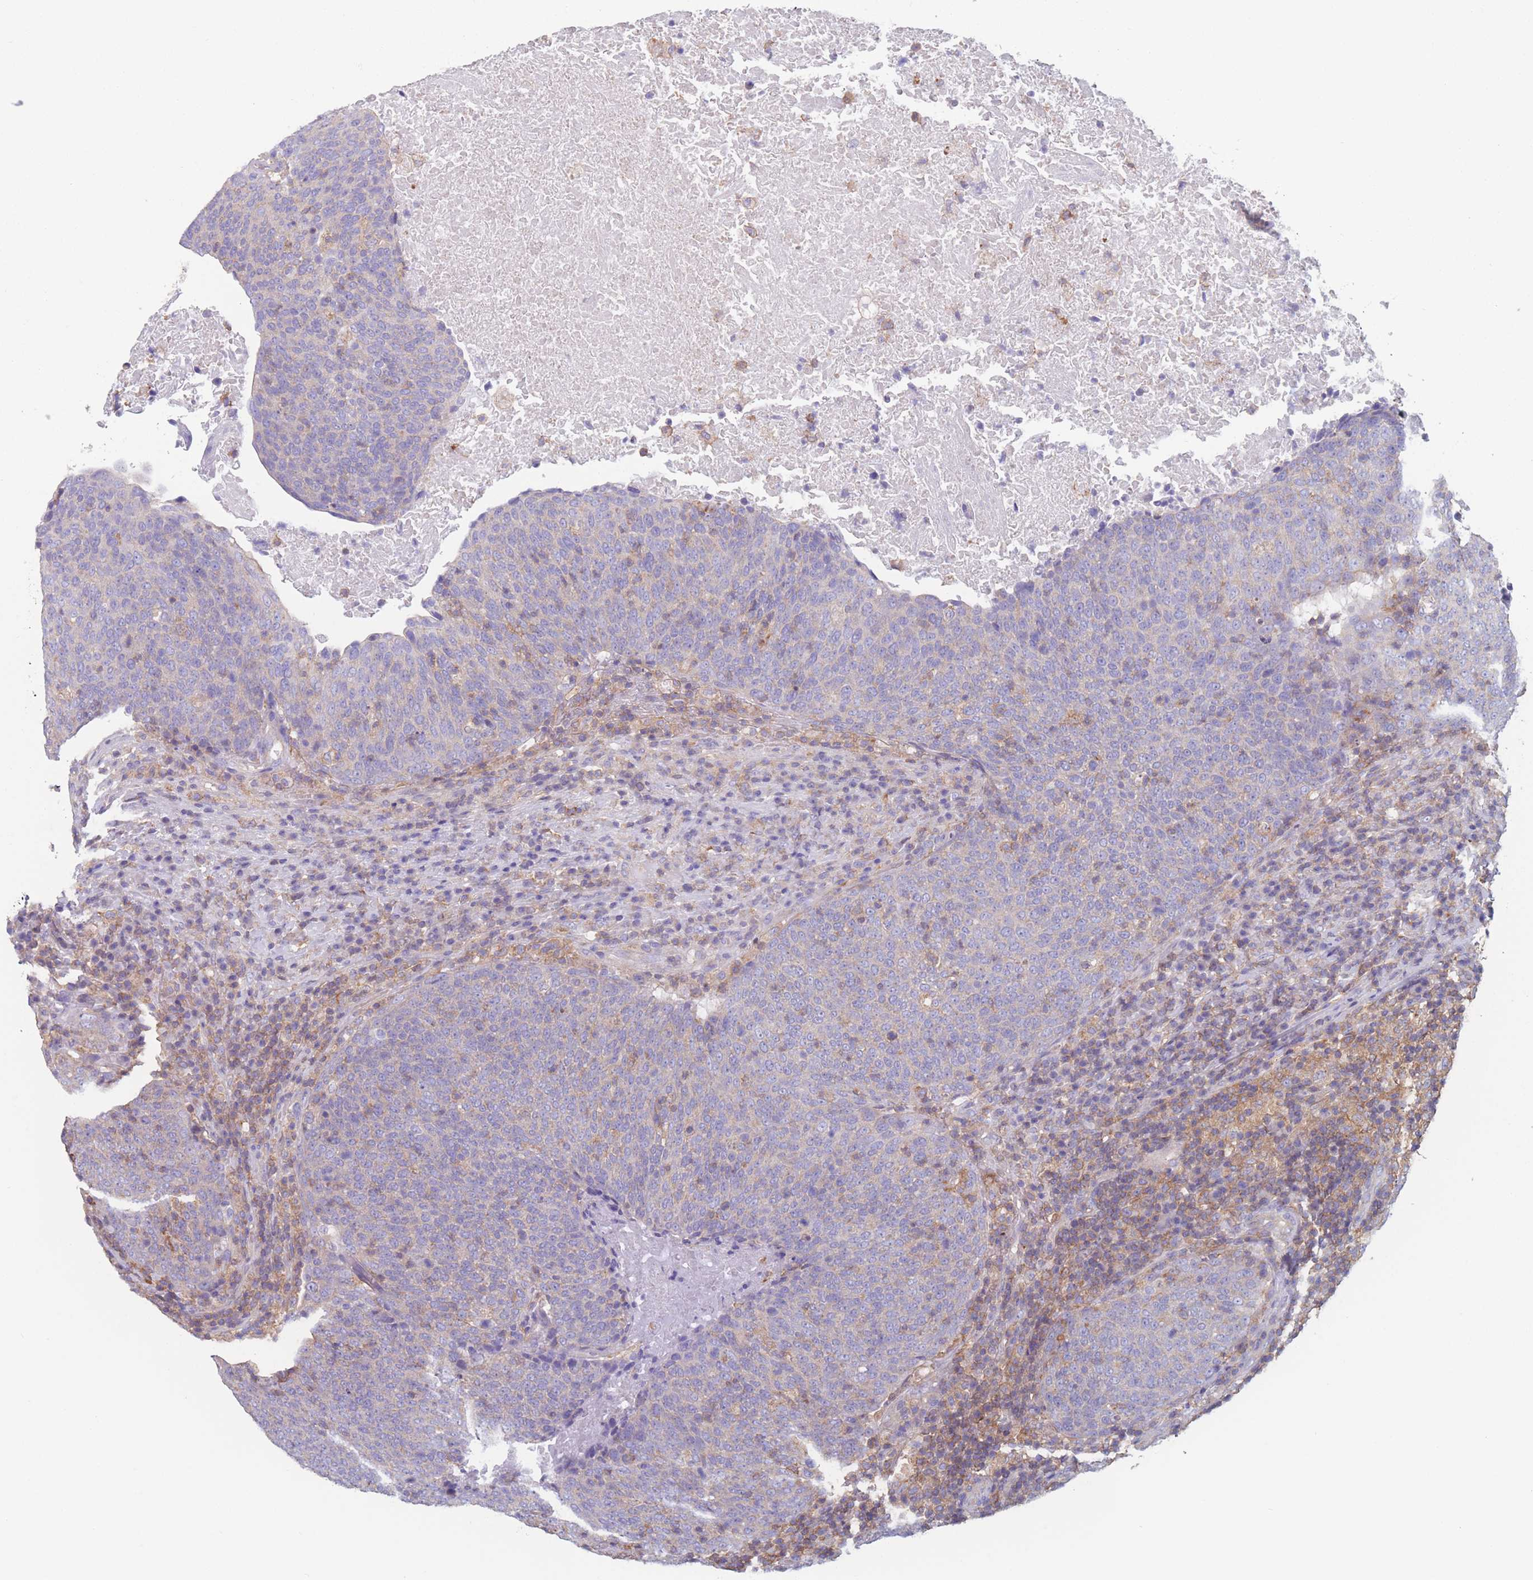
{"staining": {"intensity": "negative", "quantity": "none", "location": "none"}, "tissue": "head and neck cancer", "cell_type": "Tumor cells", "image_type": "cancer", "snomed": [{"axis": "morphology", "description": "Squamous cell carcinoma, NOS"}, {"axis": "morphology", "description": "Squamous cell carcinoma, metastatic, NOS"}, {"axis": "topography", "description": "Lymph node"}, {"axis": "topography", "description": "Head-Neck"}], "caption": "Immunohistochemistry of human head and neck cancer (metastatic squamous cell carcinoma) shows no expression in tumor cells. (DAB immunohistochemistry, high magnification).", "gene": "ADH1A", "patient": {"sex": "male", "age": 62}}